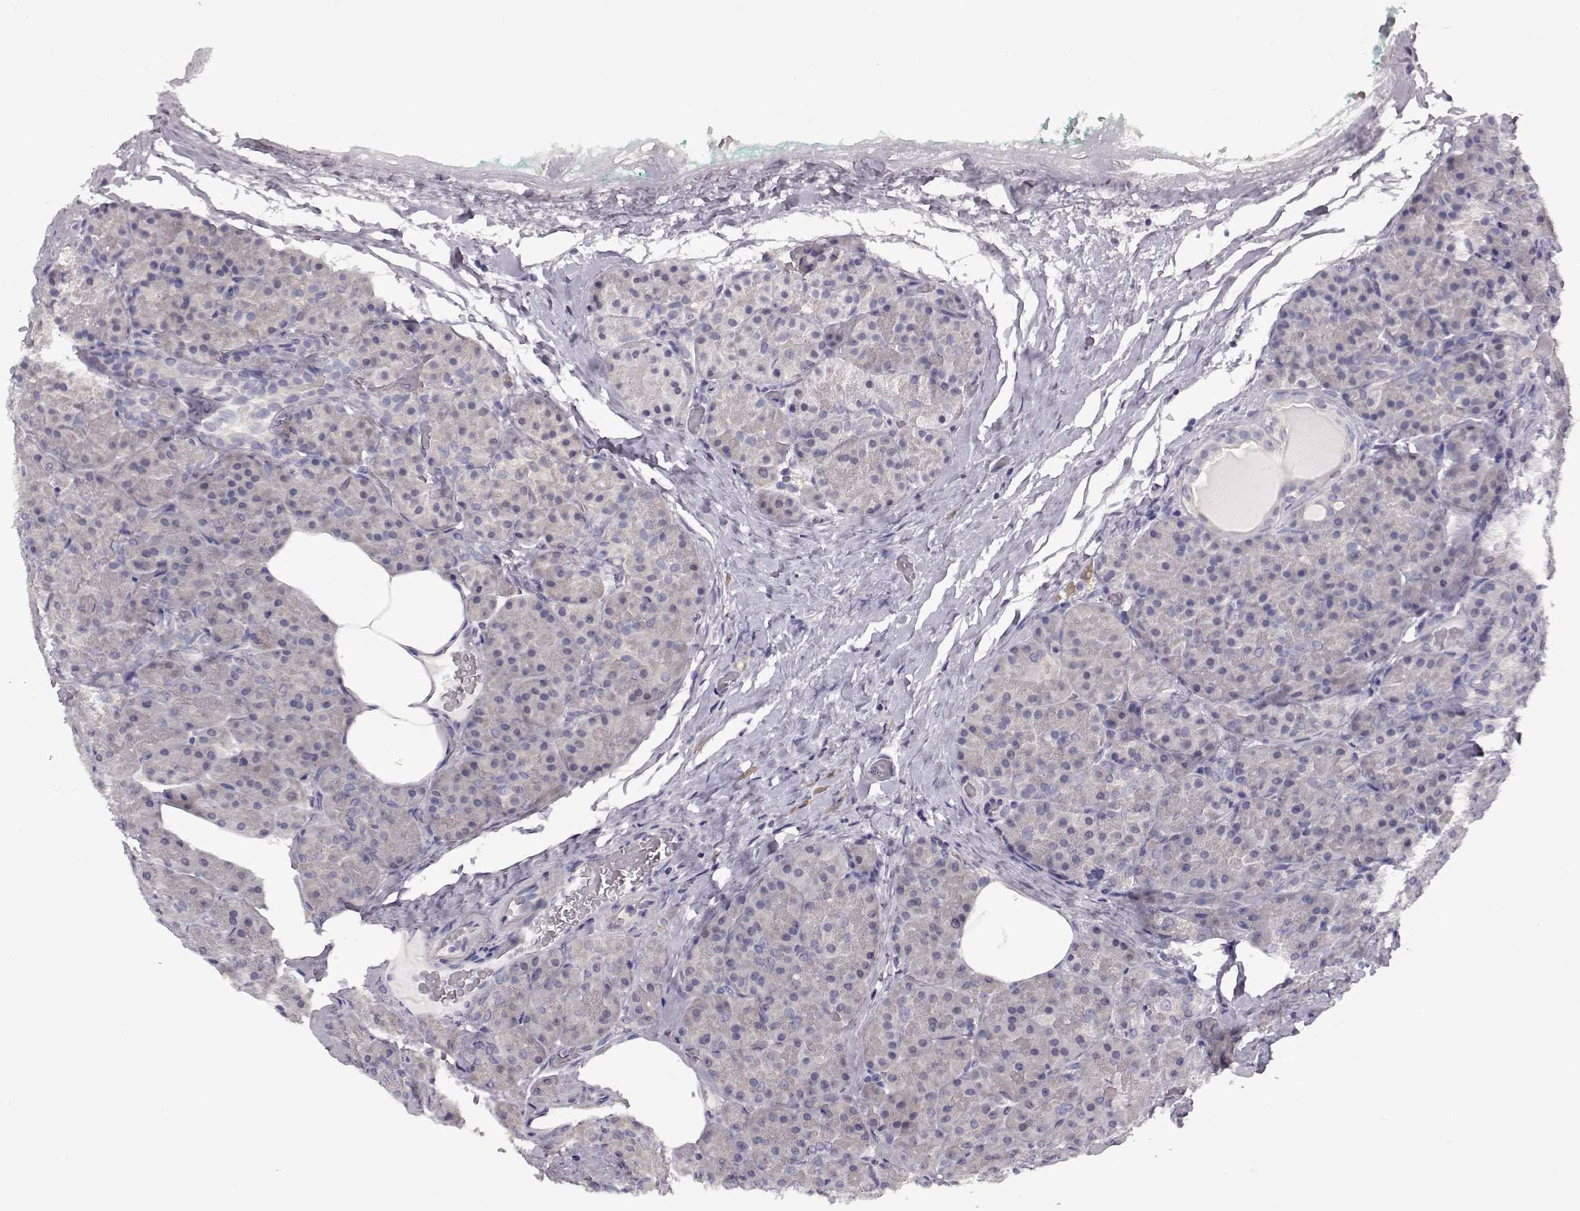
{"staining": {"intensity": "negative", "quantity": "none", "location": "none"}, "tissue": "pancreas", "cell_type": "Exocrine glandular cells", "image_type": "normal", "snomed": [{"axis": "morphology", "description": "Normal tissue, NOS"}, {"axis": "topography", "description": "Pancreas"}], "caption": "The immunohistochemistry (IHC) histopathology image has no significant positivity in exocrine glandular cells of pancreas. (DAB immunohistochemistry (IHC) visualized using brightfield microscopy, high magnification).", "gene": "C10orf62", "patient": {"sex": "male", "age": 57}}